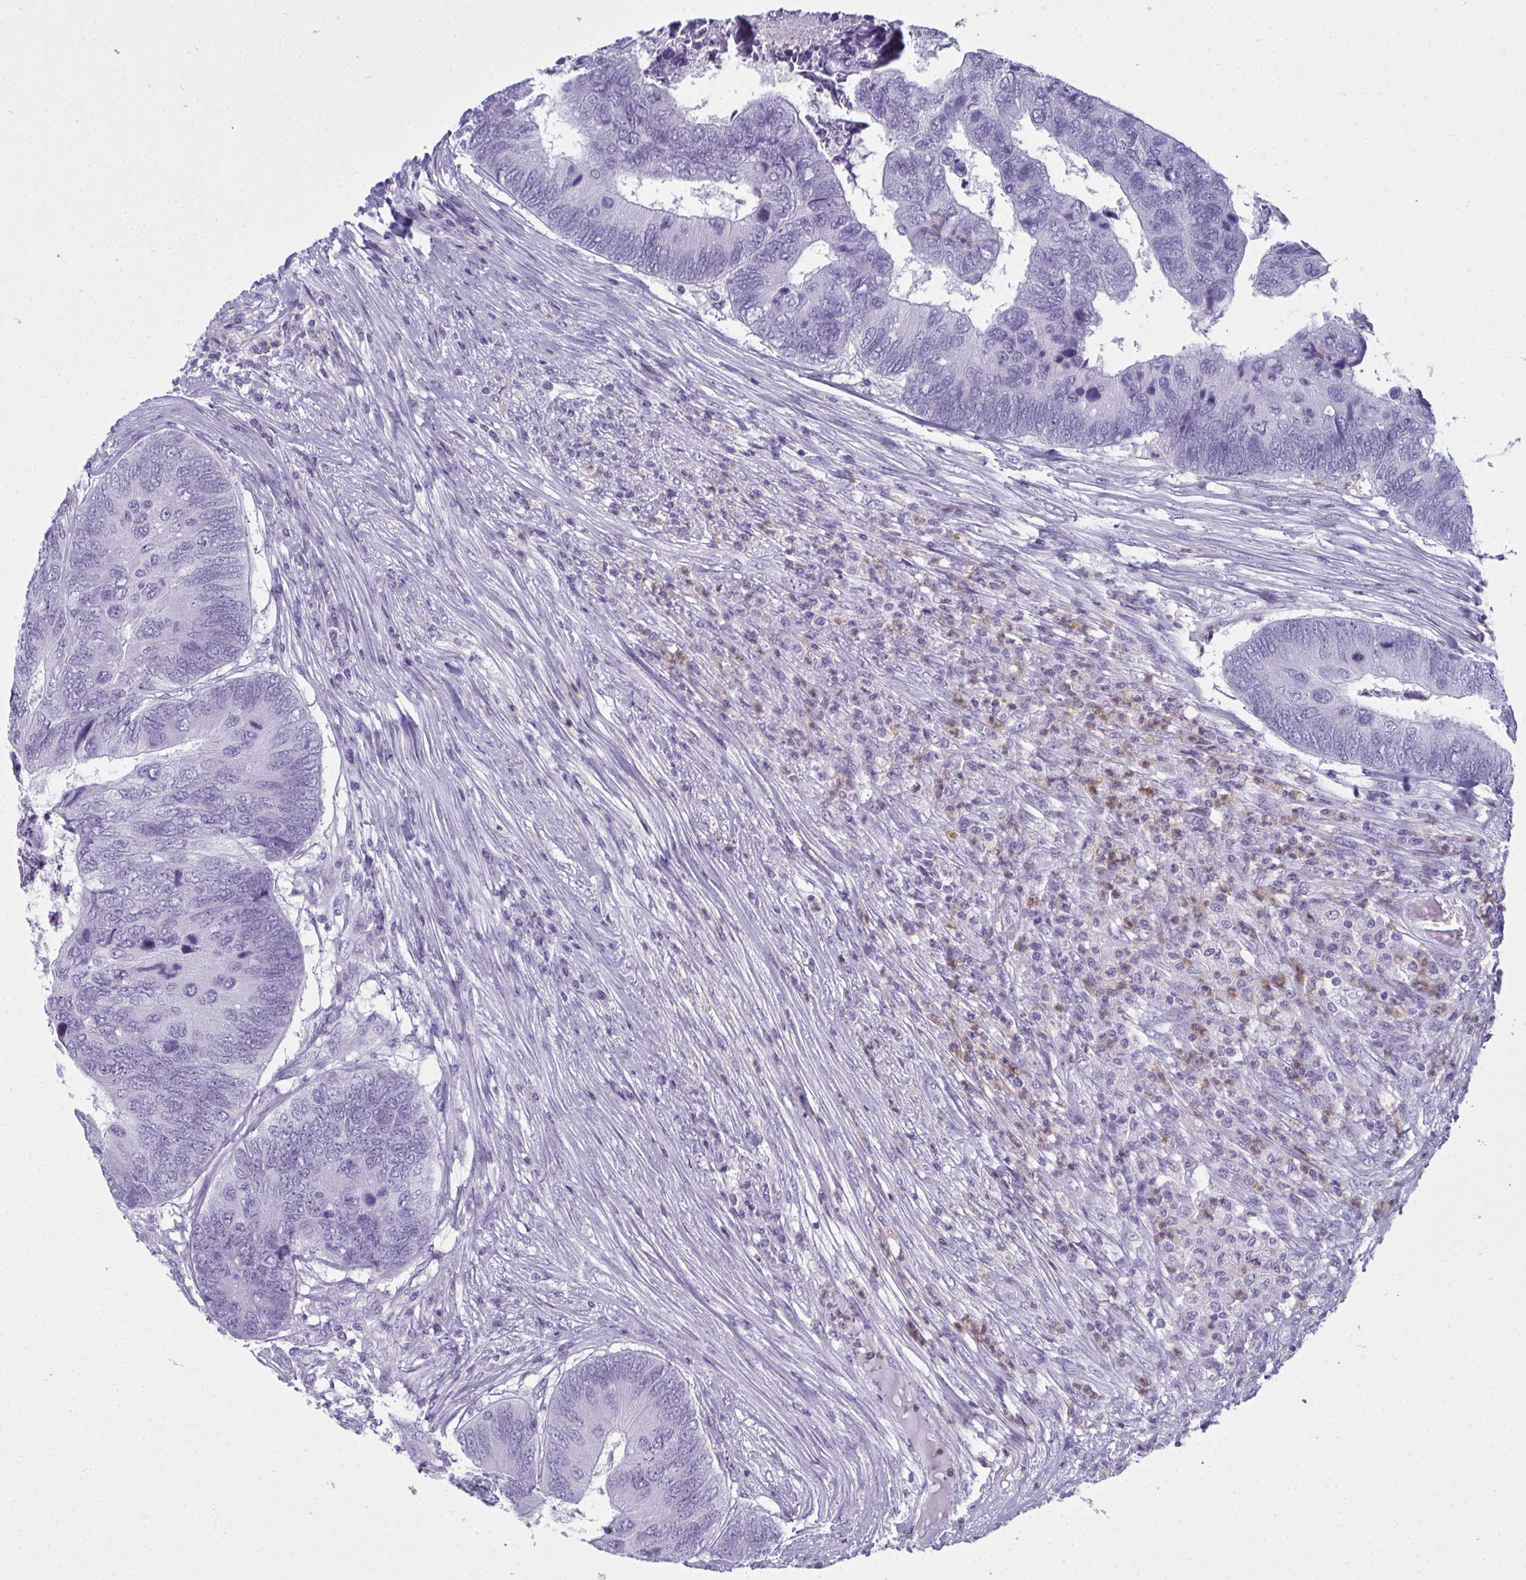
{"staining": {"intensity": "negative", "quantity": "none", "location": "none"}, "tissue": "colorectal cancer", "cell_type": "Tumor cells", "image_type": "cancer", "snomed": [{"axis": "morphology", "description": "Adenocarcinoma, NOS"}, {"axis": "topography", "description": "Colon"}], "caption": "DAB (3,3'-diaminobenzidine) immunohistochemical staining of colorectal cancer demonstrates no significant positivity in tumor cells.", "gene": "SERPINB10", "patient": {"sex": "female", "age": 67}}